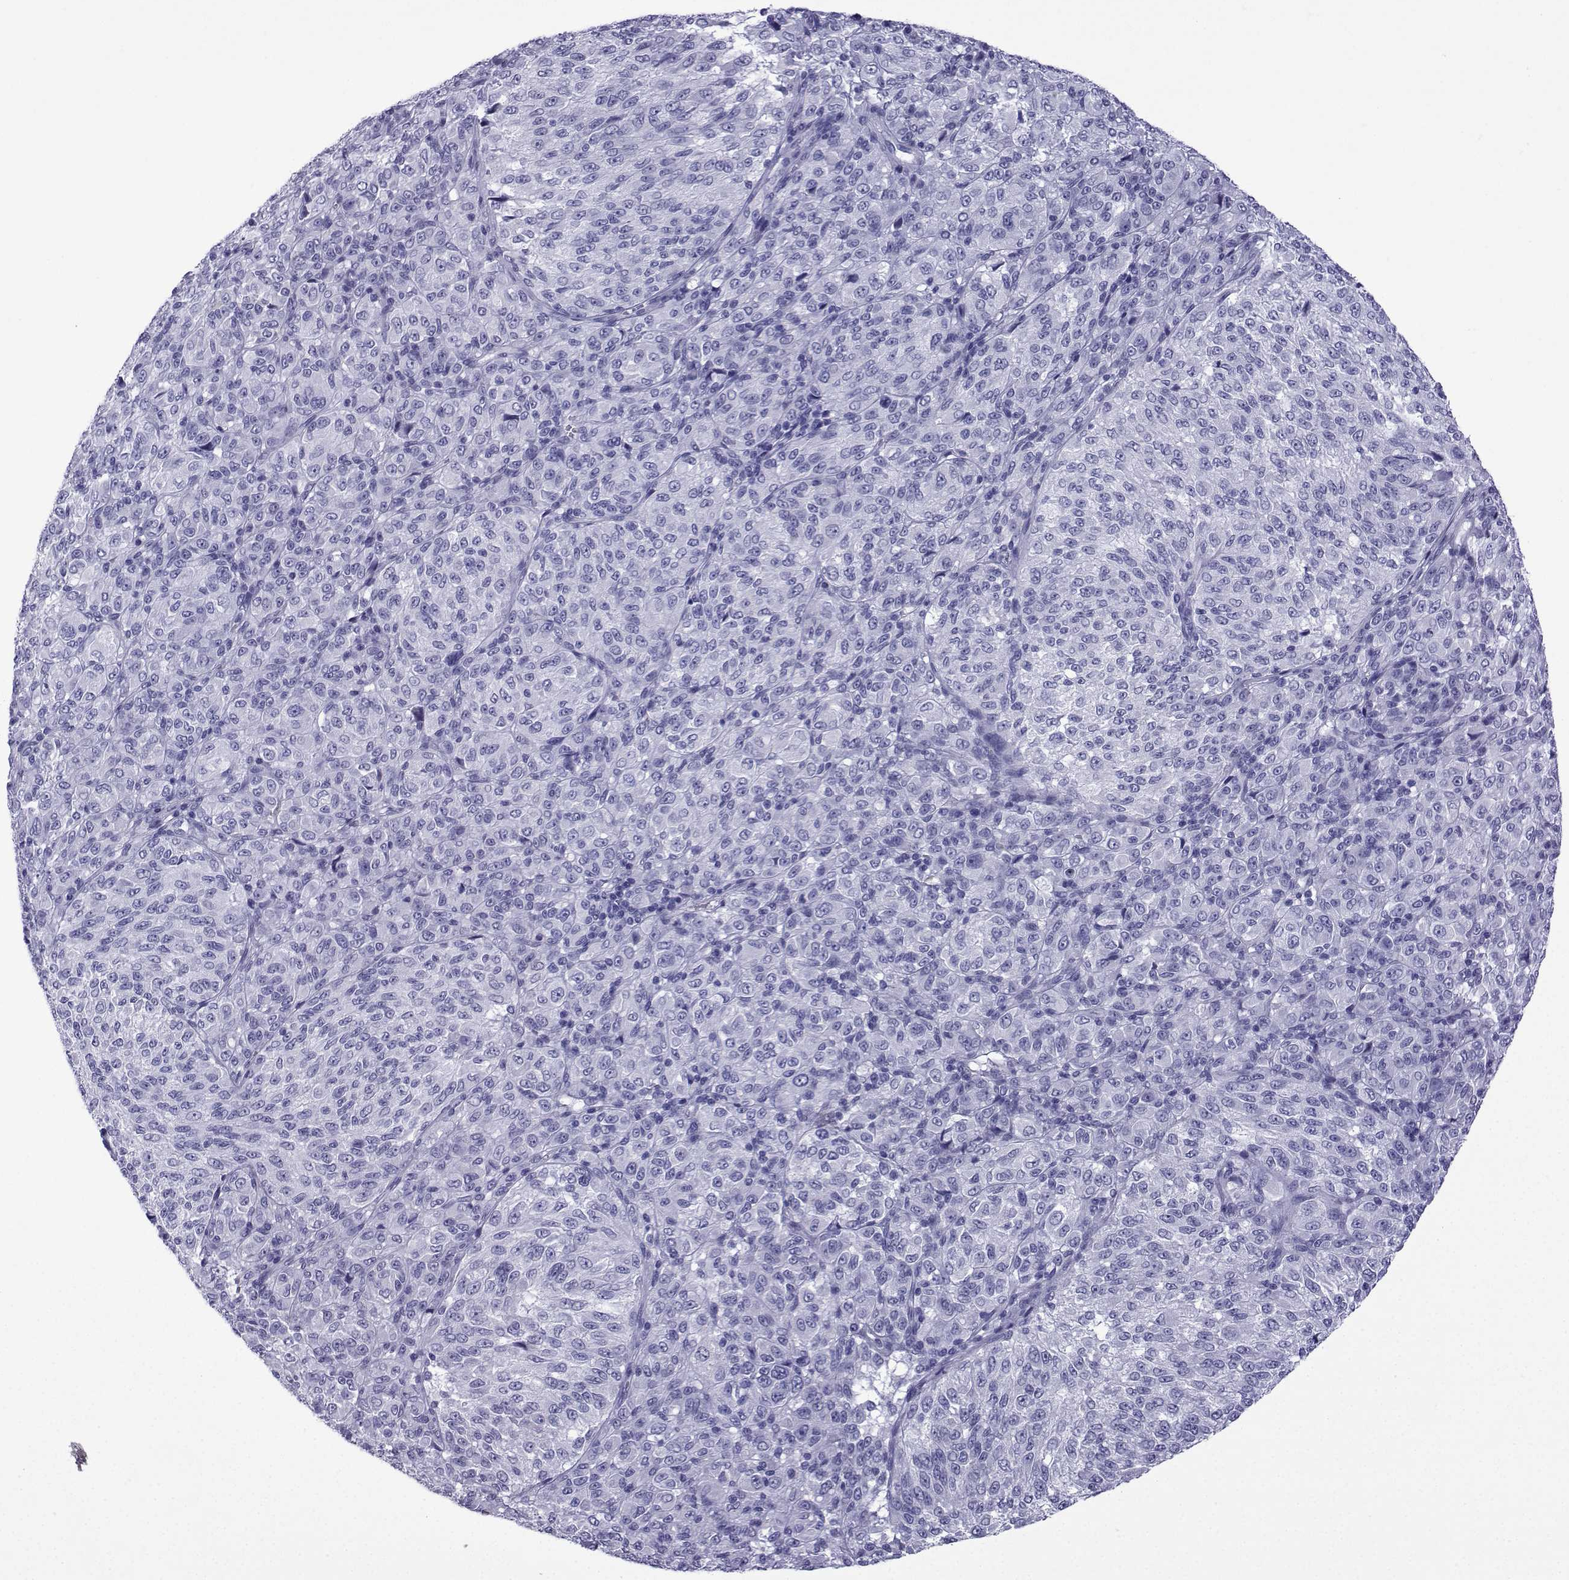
{"staining": {"intensity": "negative", "quantity": "none", "location": "none"}, "tissue": "melanoma", "cell_type": "Tumor cells", "image_type": "cancer", "snomed": [{"axis": "morphology", "description": "Malignant melanoma, Metastatic site"}, {"axis": "topography", "description": "Brain"}], "caption": "Tumor cells show no significant positivity in melanoma. (DAB (3,3'-diaminobenzidine) immunohistochemistry (IHC) with hematoxylin counter stain).", "gene": "TRIM46", "patient": {"sex": "female", "age": 56}}